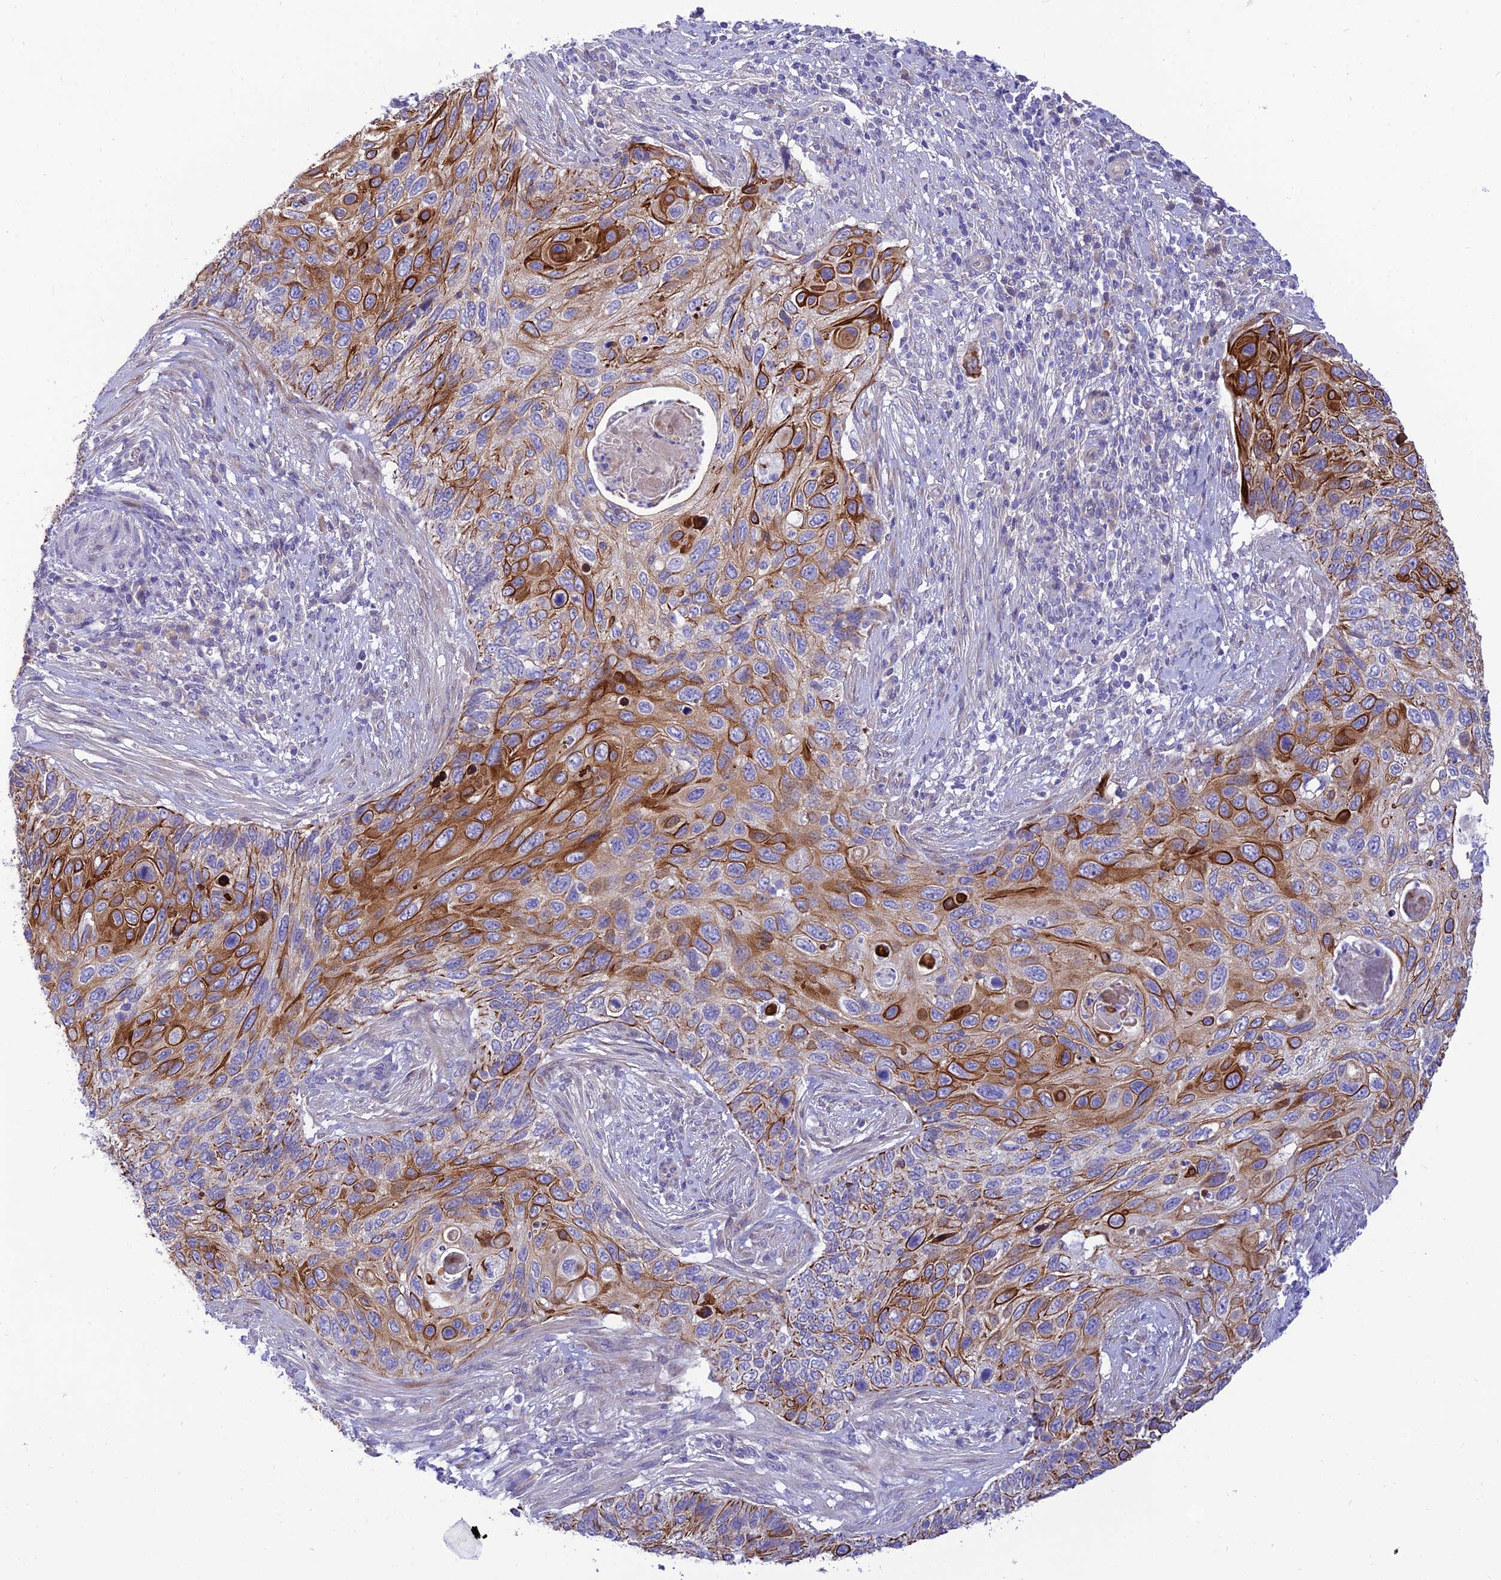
{"staining": {"intensity": "moderate", "quantity": ">75%", "location": "cytoplasmic/membranous"}, "tissue": "cervical cancer", "cell_type": "Tumor cells", "image_type": "cancer", "snomed": [{"axis": "morphology", "description": "Squamous cell carcinoma, NOS"}, {"axis": "topography", "description": "Cervix"}], "caption": "Cervical cancer stained for a protein reveals moderate cytoplasmic/membranous positivity in tumor cells. The staining was performed using DAB (3,3'-diaminobenzidine) to visualize the protein expression in brown, while the nuclei were stained in blue with hematoxylin (Magnification: 20x).", "gene": "CCDC157", "patient": {"sex": "female", "age": 70}}